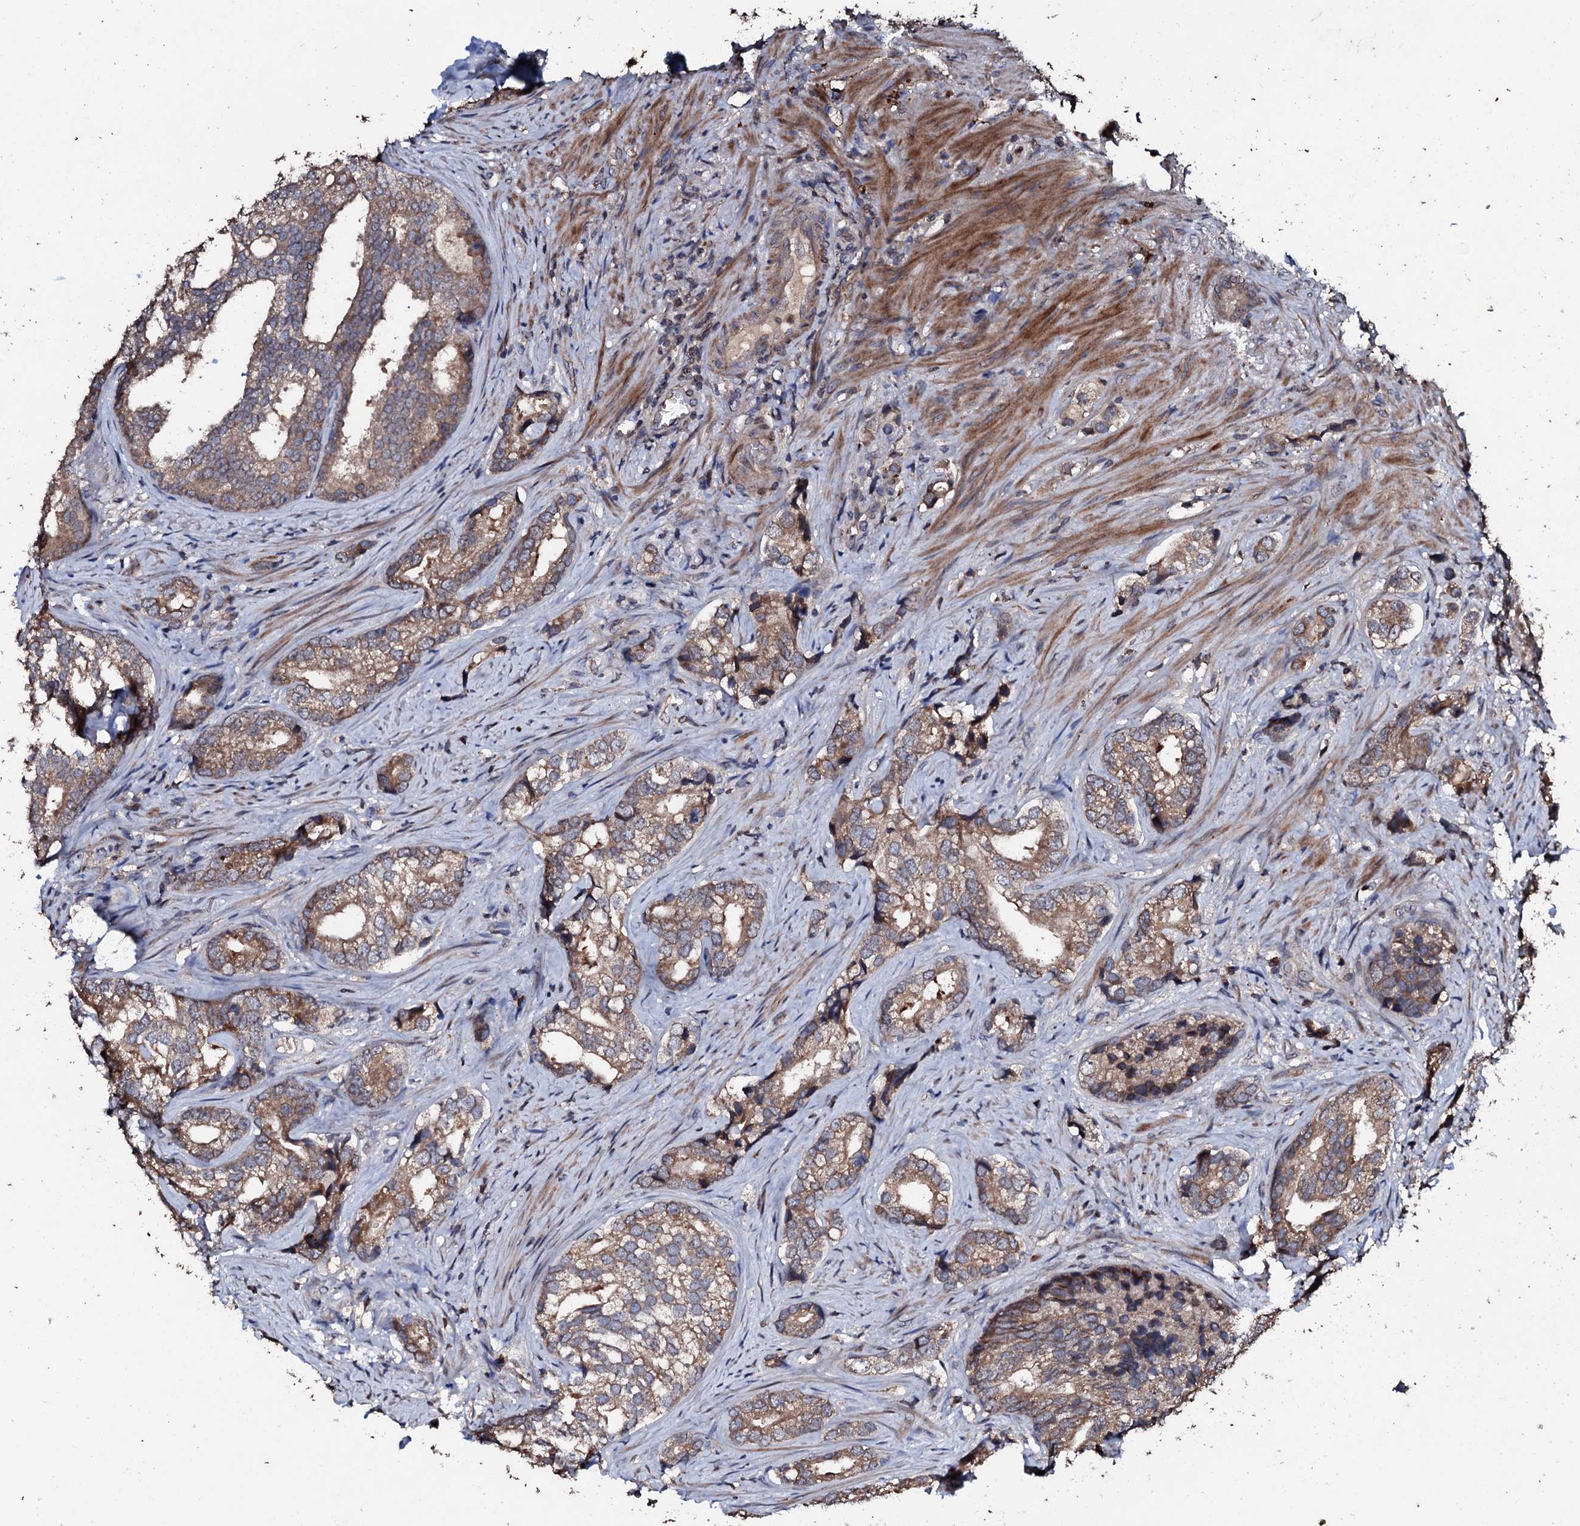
{"staining": {"intensity": "moderate", "quantity": ">75%", "location": "cytoplasmic/membranous"}, "tissue": "prostate cancer", "cell_type": "Tumor cells", "image_type": "cancer", "snomed": [{"axis": "morphology", "description": "Adenocarcinoma, High grade"}, {"axis": "topography", "description": "Prostate"}], "caption": "A histopathology image of high-grade adenocarcinoma (prostate) stained for a protein demonstrates moderate cytoplasmic/membranous brown staining in tumor cells.", "gene": "SDHAF2", "patient": {"sex": "male", "age": 75}}